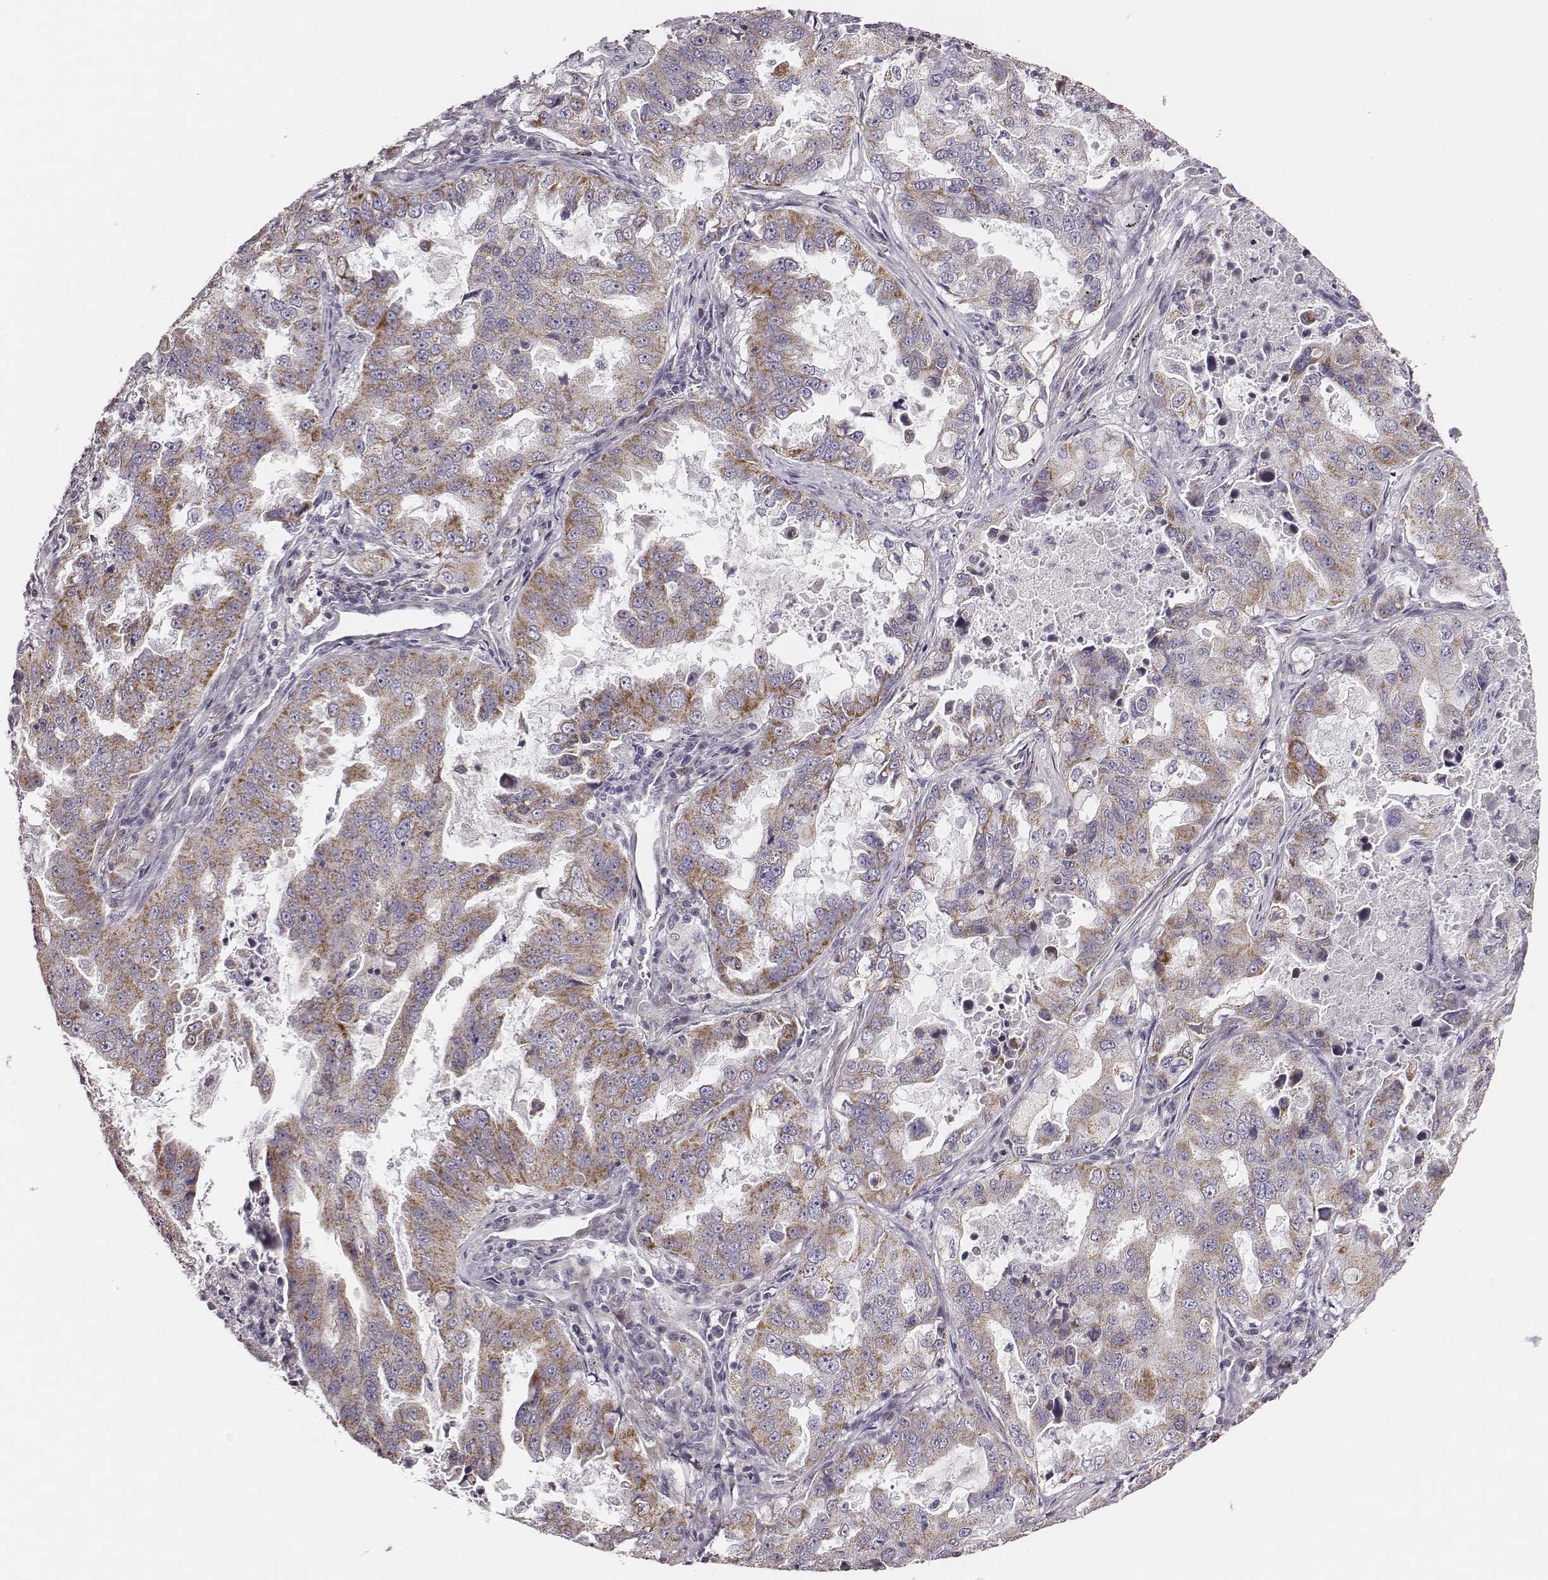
{"staining": {"intensity": "moderate", "quantity": ">75%", "location": "cytoplasmic/membranous"}, "tissue": "lung cancer", "cell_type": "Tumor cells", "image_type": "cancer", "snomed": [{"axis": "morphology", "description": "Adenocarcinoma, NOS"}, {"axis": "topography", "description": "Lung"}], "caption": "A histopathology image of human lung cancer (adenocarcinoma) stained for a protein exhibits moderate cytoplasmic/membranous brown staining in tumor cells. (IHC, brightfield microscopy, high magnification).", "gene": "UBL4B", "patient": {"sex": "female", "age": 61}}